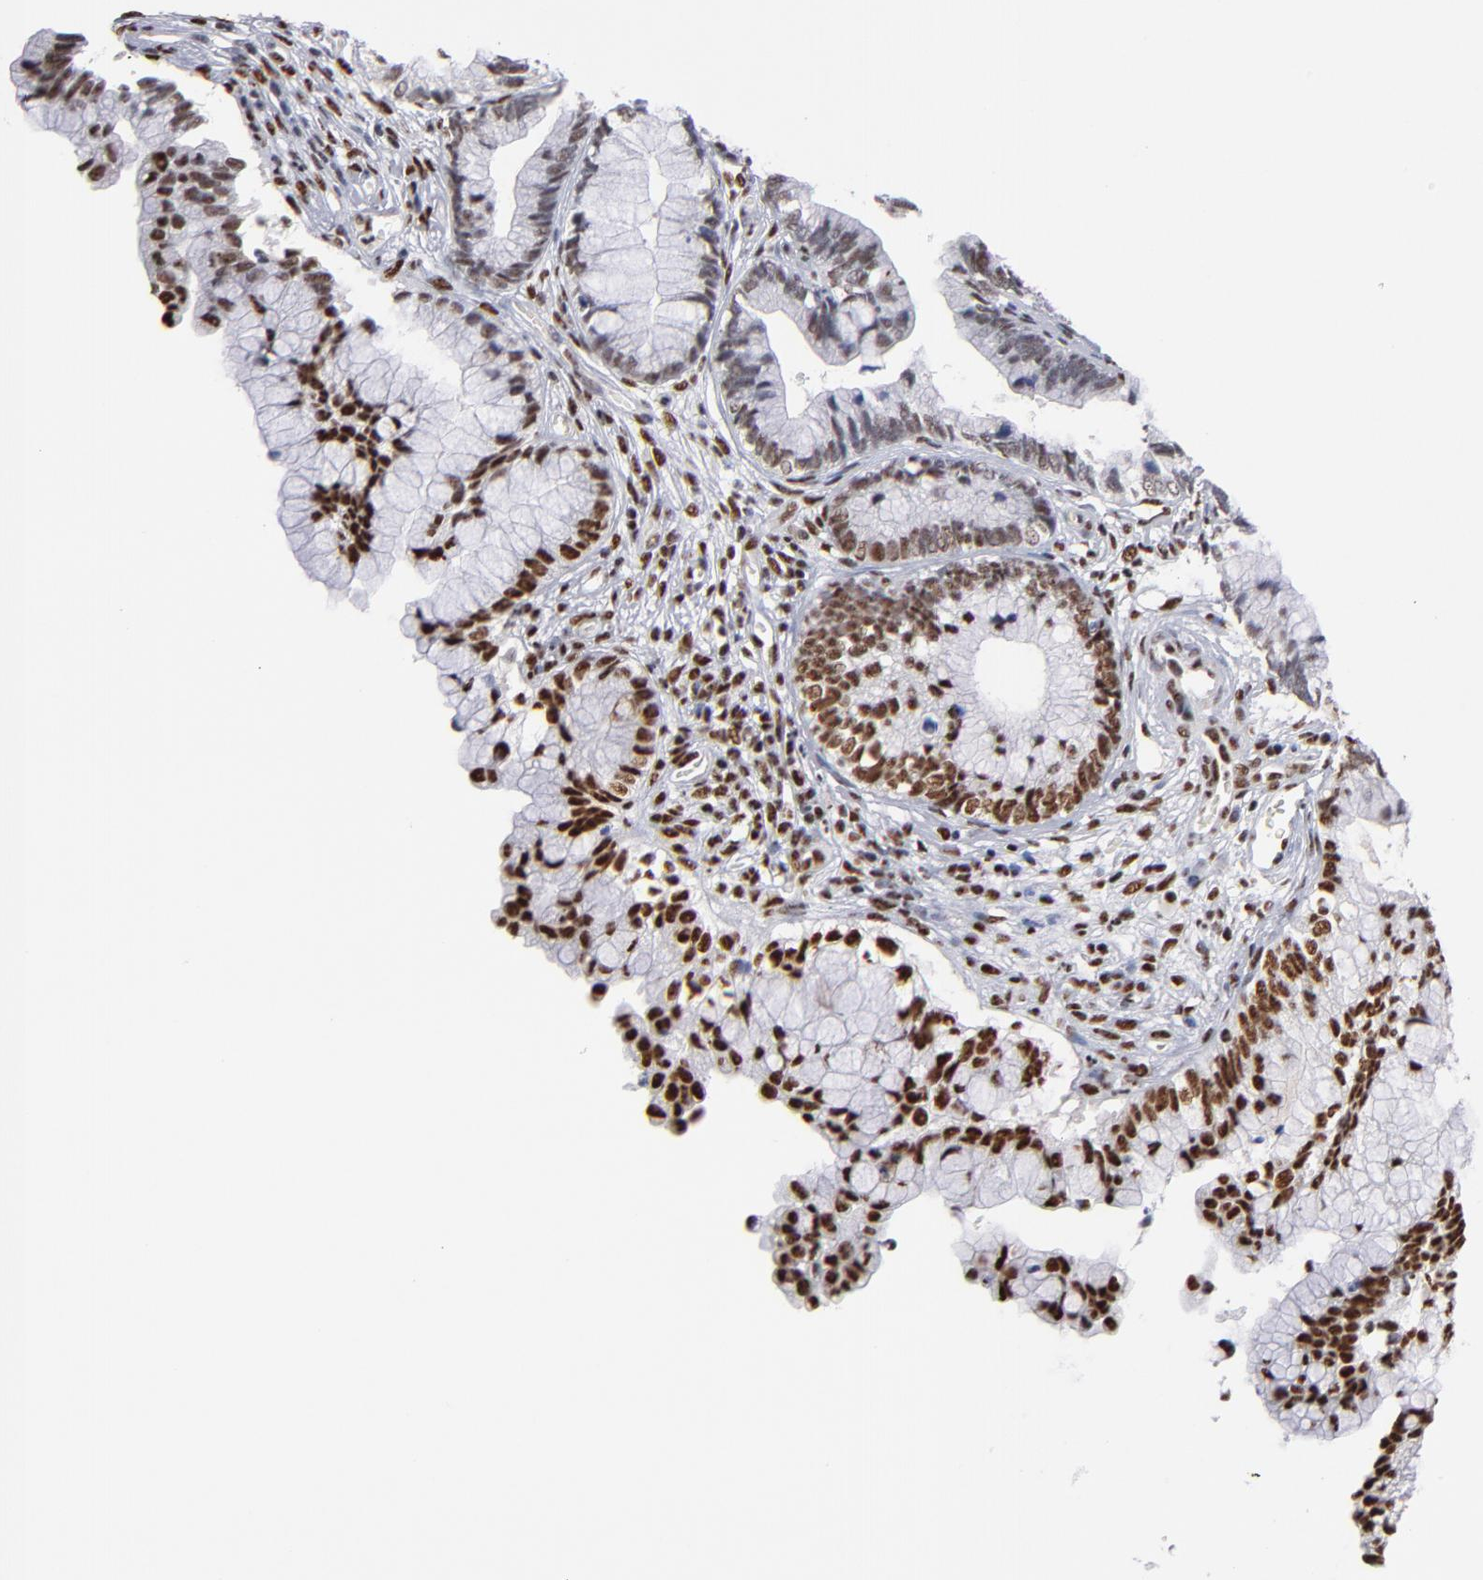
{"staining": {"intensity": "strong", "quantity": ">75%", "location": "nuclear"}, "tissue": "cervical cancer", "cell_type": "Tumor cells", "image_type": "cancer", "snomed": [{"axis": "morphology", "description": "Adenocarcinoma, NOS"}, {"axis": "topography", "description": "Cervix"}], "caption": "The micrograph demonstrates immunohistochemical staining of adenocarcinoma (cervical). There is strong nuclear staining is present in approximately >75% of tumor cells.", "gene": "MN1", "patient": {"sex": "female", "age": 44}}